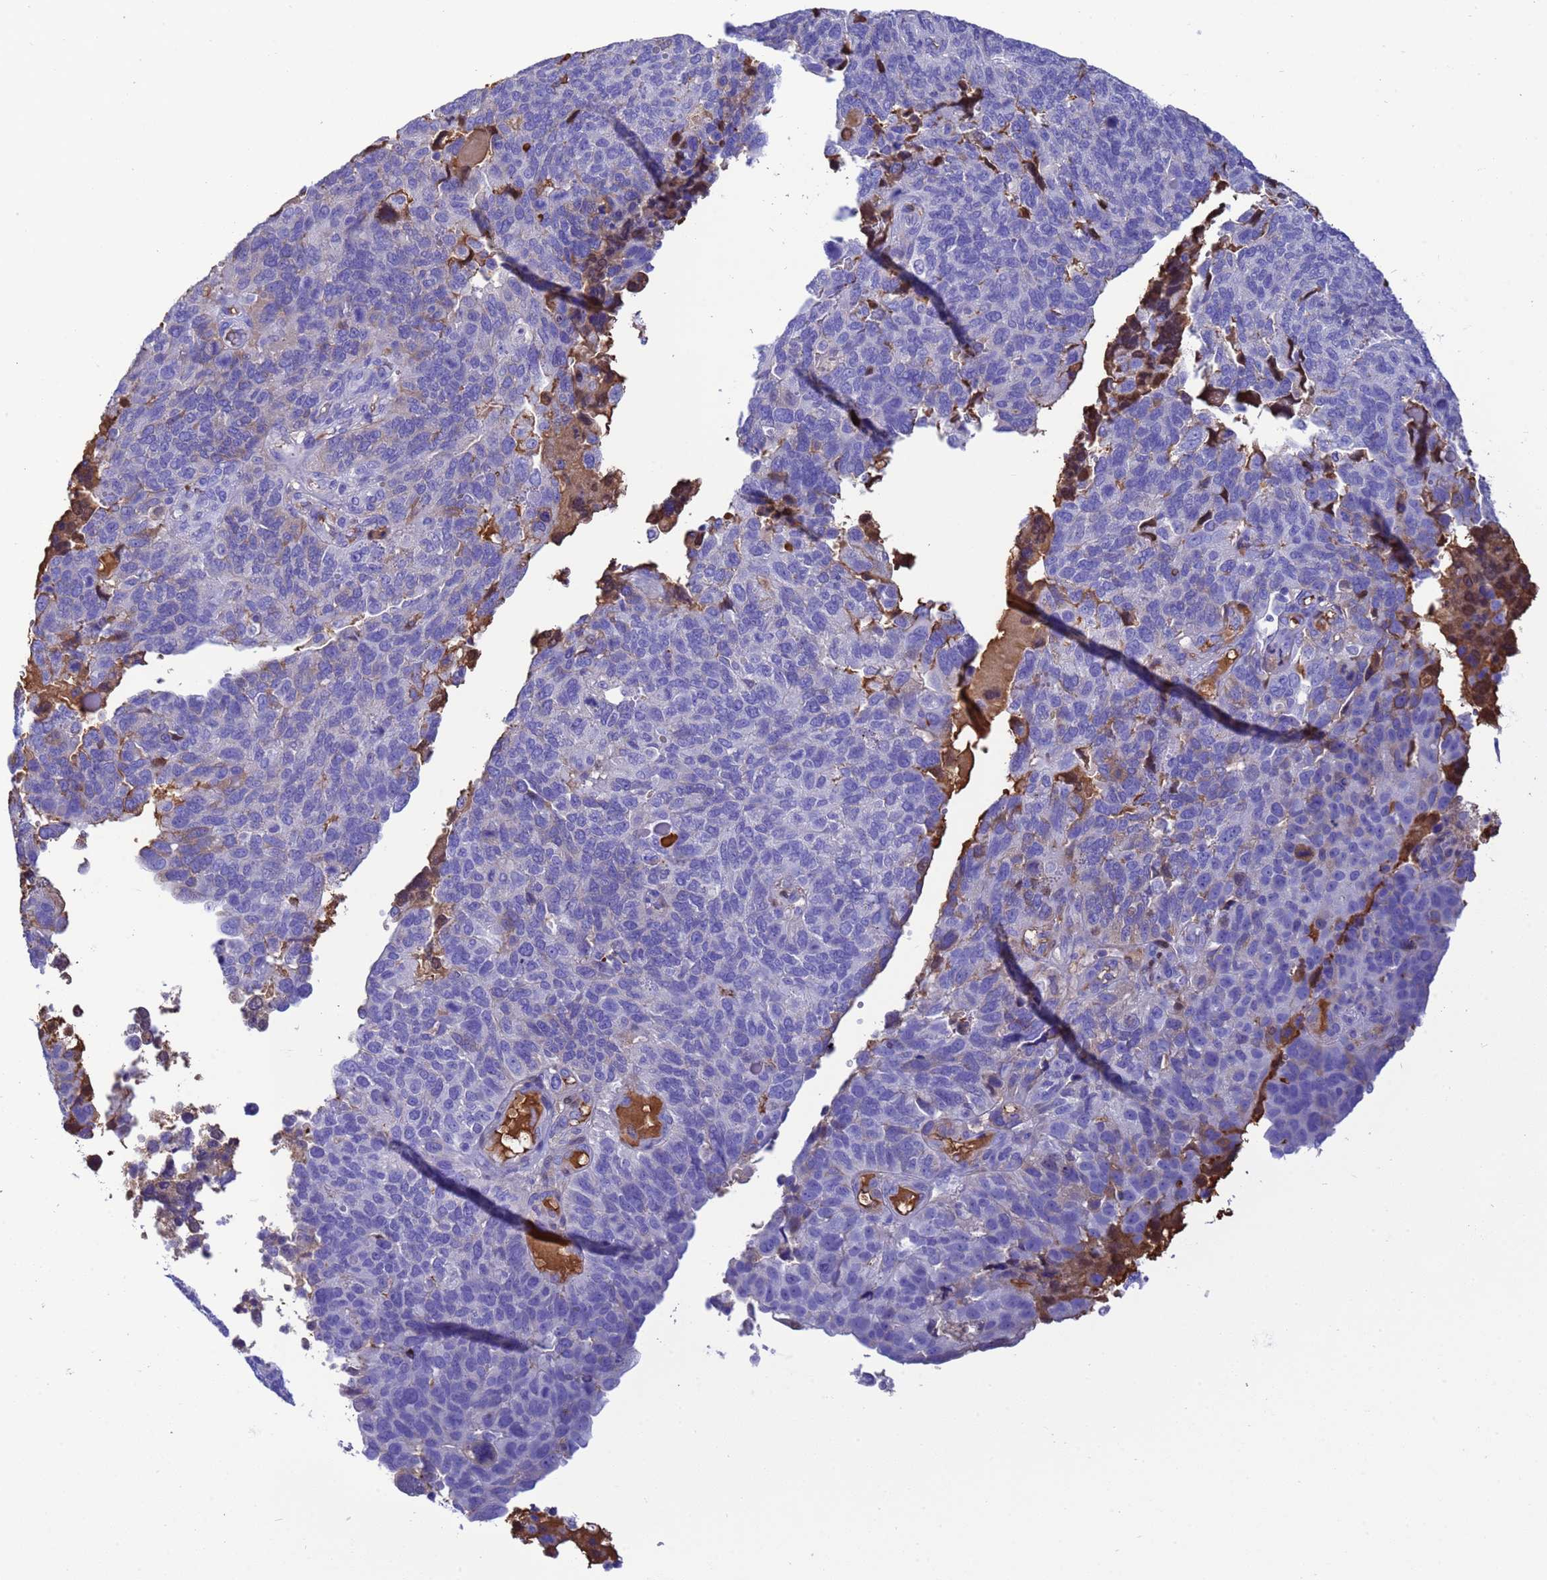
{"staining": {"intensity": "moderate", "quantity": "<25%", "location": "cytoplasmic/membranous"}, "tissue": "endometrial cancer", "cell_type": "Tumor cells", "image_type": "cancer", "snomed": [{"axis": "morphology", "description": "Adenocarcinoma, NOS"}, {"axis": "topography", "description": "Endometrium"}], "caption": "This image reveals immunohistochemistry (IHC) staining of adenocarcinoma (endometrial), with low moderate cytoplasmic/membranous staining in about <25% of tumor cells.", "gene": "H1-7", "patient": {"sex": "female", "age": 66}}